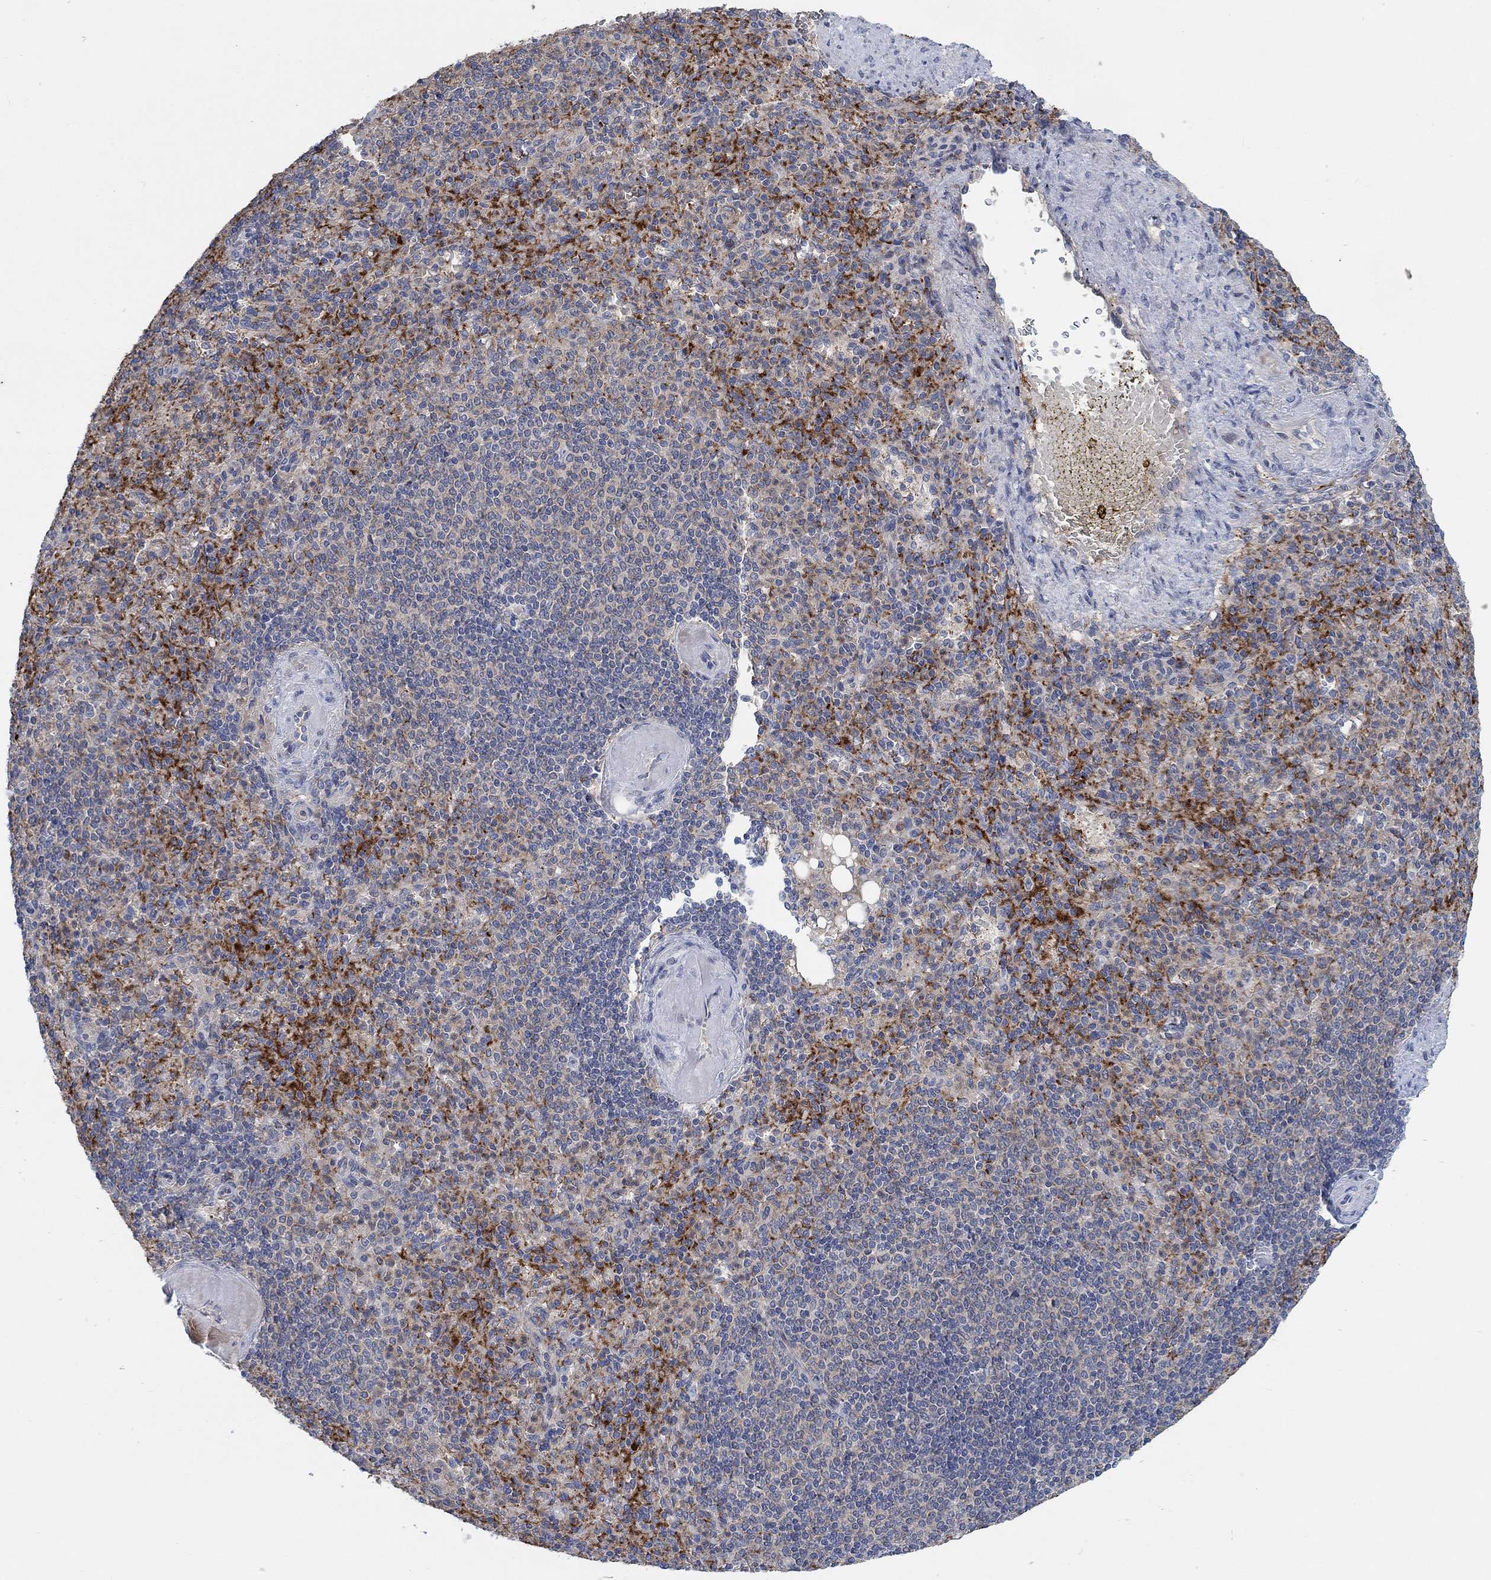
{"staining": {"intensity": "strong", "quantity": "25%-75%", "location": "cytoplasmic/membranous"}, "tissue": "spleen", "cell_type": "Cells in red pulp", "image_type": "normal", "snomed": [{"axis": "morphology", "description": "Normal tissue, NOS"}, {"axis": "topography", "description": "Spleen"}], "caption": "Protein staining of unremarkable spleen exhibits strong cytoplasmic/membranous expression in about 25%-75% of cells in red pulp. Nuclei are stained in blue.", "gene": "PMFBP1", "patient": {"sex": "female", "age": 74}}